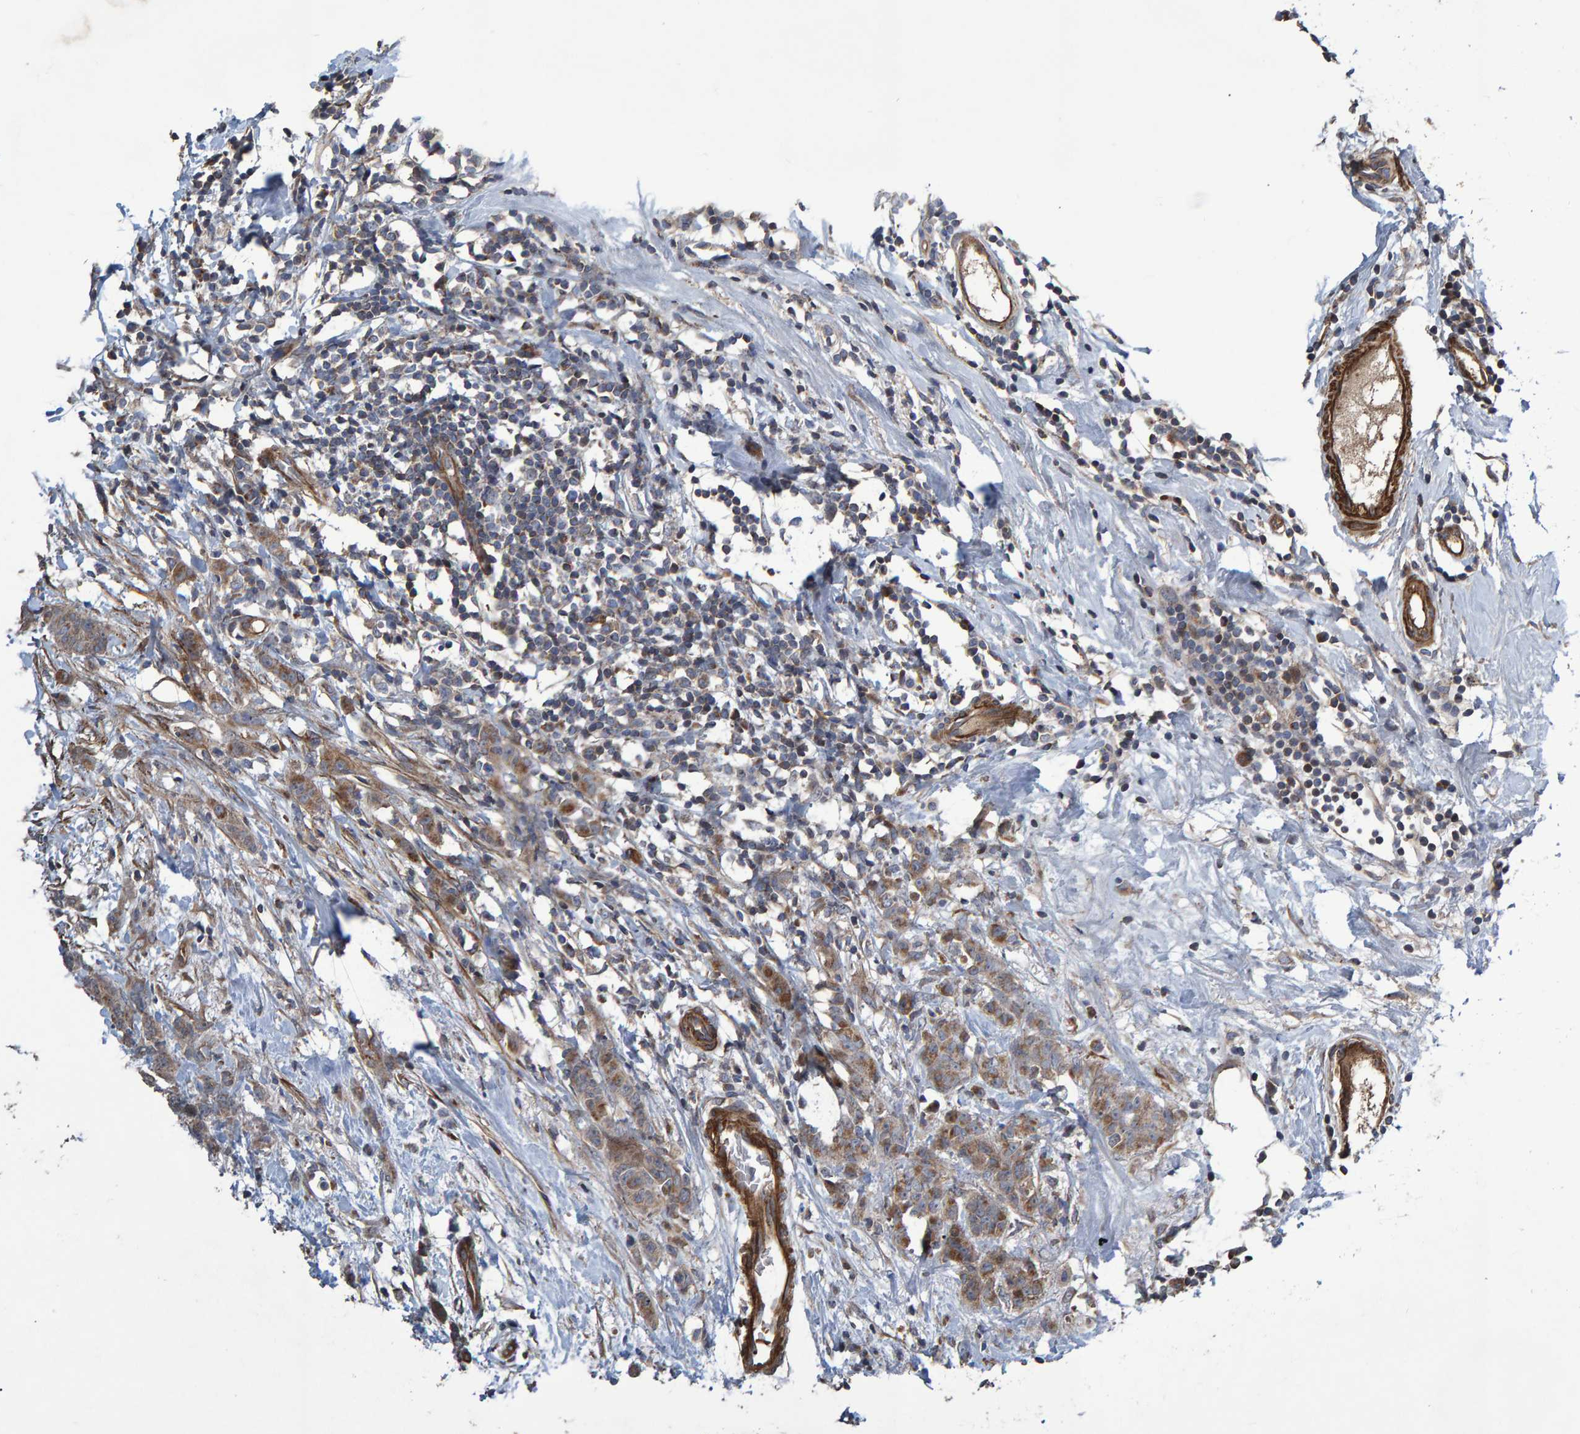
{"staining": {"intensity": "moderate", "quantity": ">75%", "location": "cytoplasmic/membranous"}, "tissue": "breast cancer", "cell_type": "Tumor cells", "image_type": "cancer", "snomed": [{"axis": "morphology", "description": "Normal tissue, NOS"}, {"axis": "morphology", "description": "Duct carcinoma"}, {"axis": "topography", "description": "Breast"}], "caption": "An immunohistochemistry (IHC) histopathology image of neoplastic tissue is shown. Protein staining in brown highlights moderate cytoplasmic/membranous positivity in breast cancer (invasive ductal carcinoma) within tumor cells.", "gene": "SLIT2", "patient": {"sex": "female", "age": 40}}